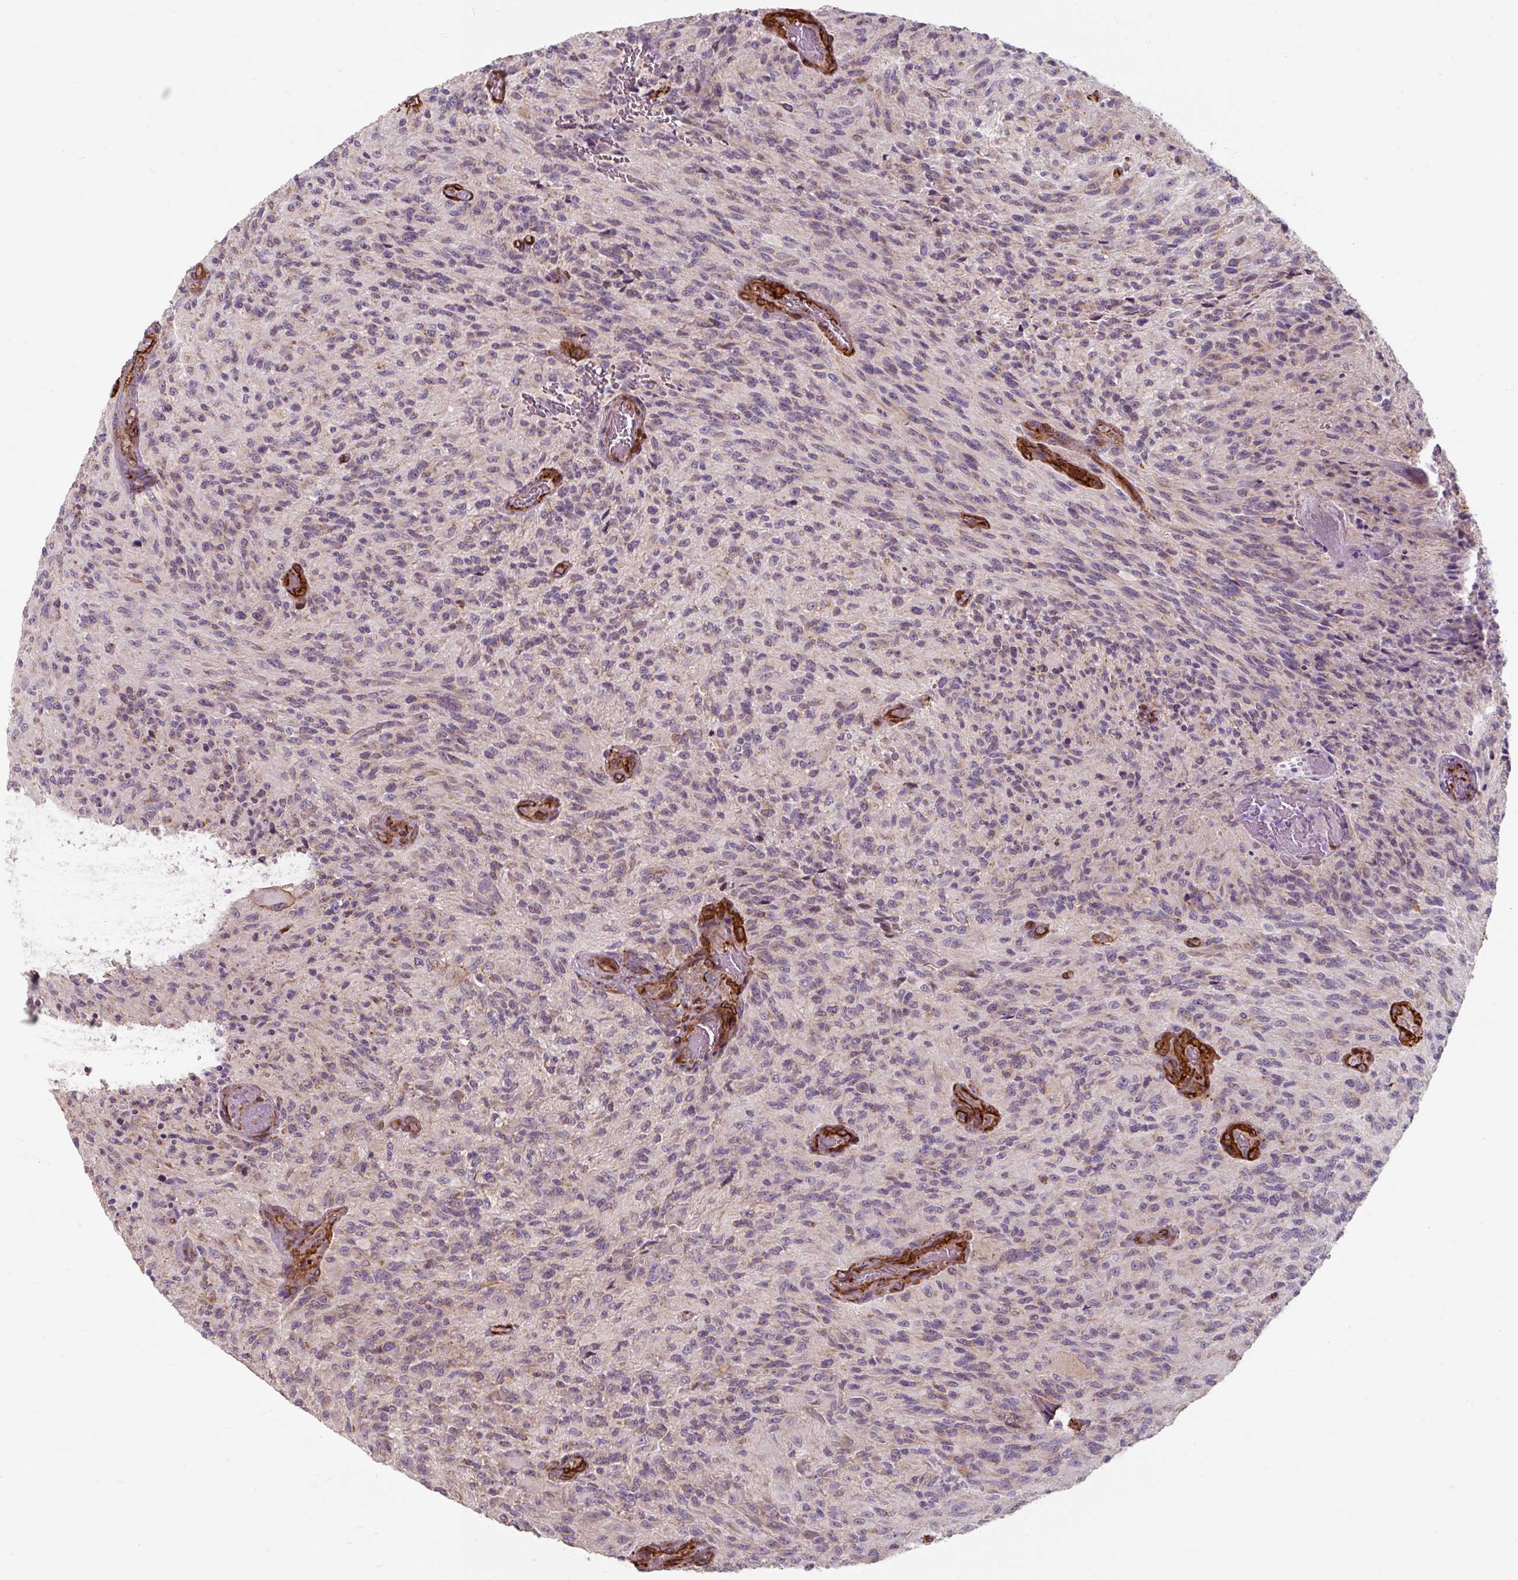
{"staining": {"intensity": "negative", "quantity": "none", "location": "none"}, "tissue": "glioma", "cell_type": "Tumor cells", "image_type": "cancer", "snomed": [{"axis": "morphology", "description": "Normal tissue, NOS"}, {"axis": "morphology", "description": "Glioma, malignant, High grade"}, {"axis": "topography", "description": "Cerebral cortex"}], "caption": "Glioma was stained to show a protein in brown. There is no significant positivity in tumor cells.", "gene": "MRPS5", "patient": {"sex": "male", "age": 56}}